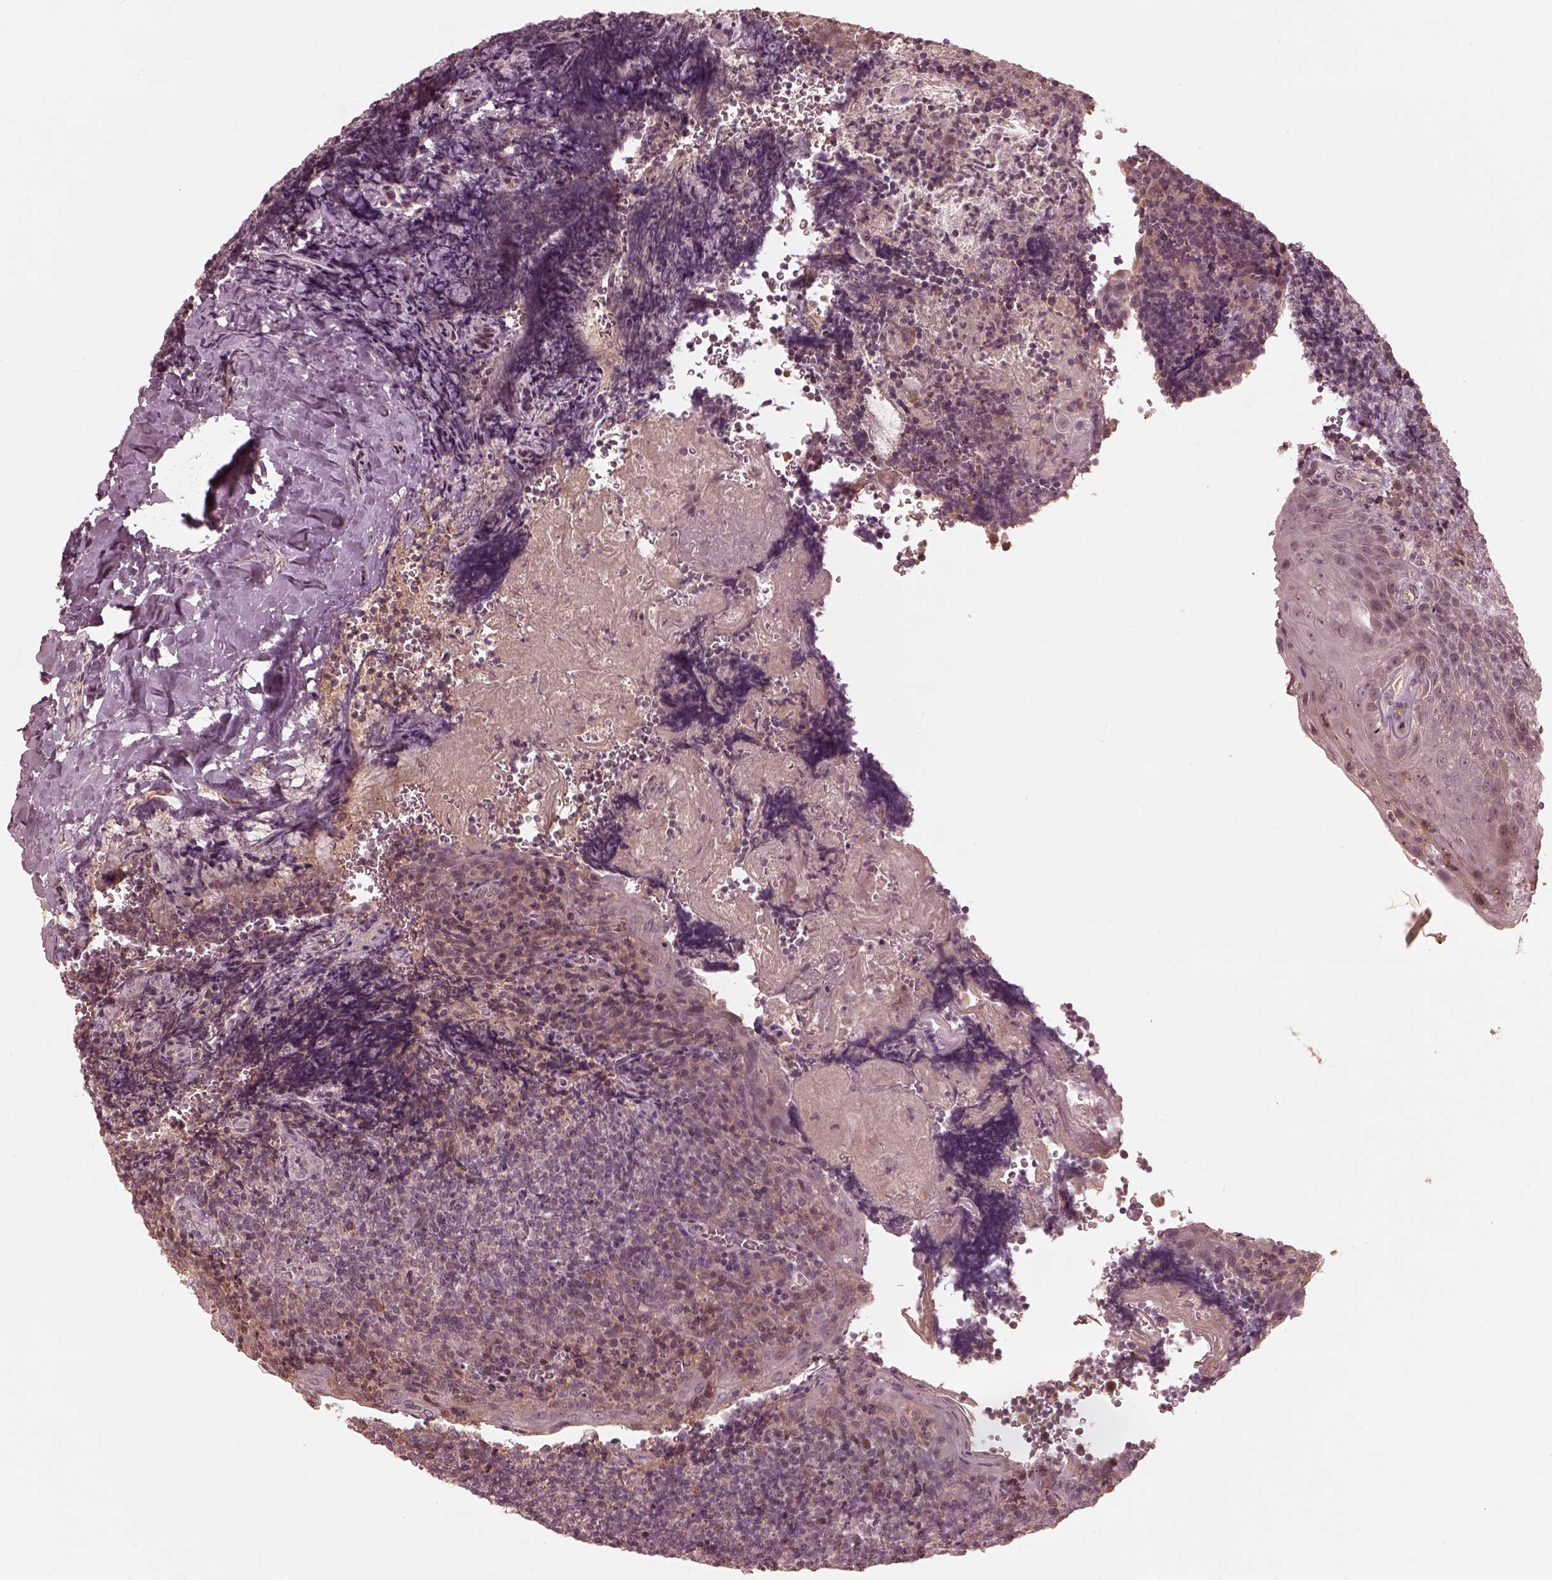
{"staining": {"intensity": "negative", "quantity": "none", "location": "none"}, "tissue": "tonsil", "cell_type": "Germinal center cells", "image_type": "normal", "snomed": [{"axis": "morphology", "description": "Normal tissue, NOS"}, {"axis": "morphology", "description": "Inflammation, NOS"}, {"axis": "topography", "description": "Tonsil"}], "caption": "This is a histopathology image of immunohistochemistry (IHC) staining of unremarkable tonsil, which shows no expression in germinal center cells.", "gene": "TF", "patient": {"sex": "female", "age": 31}}